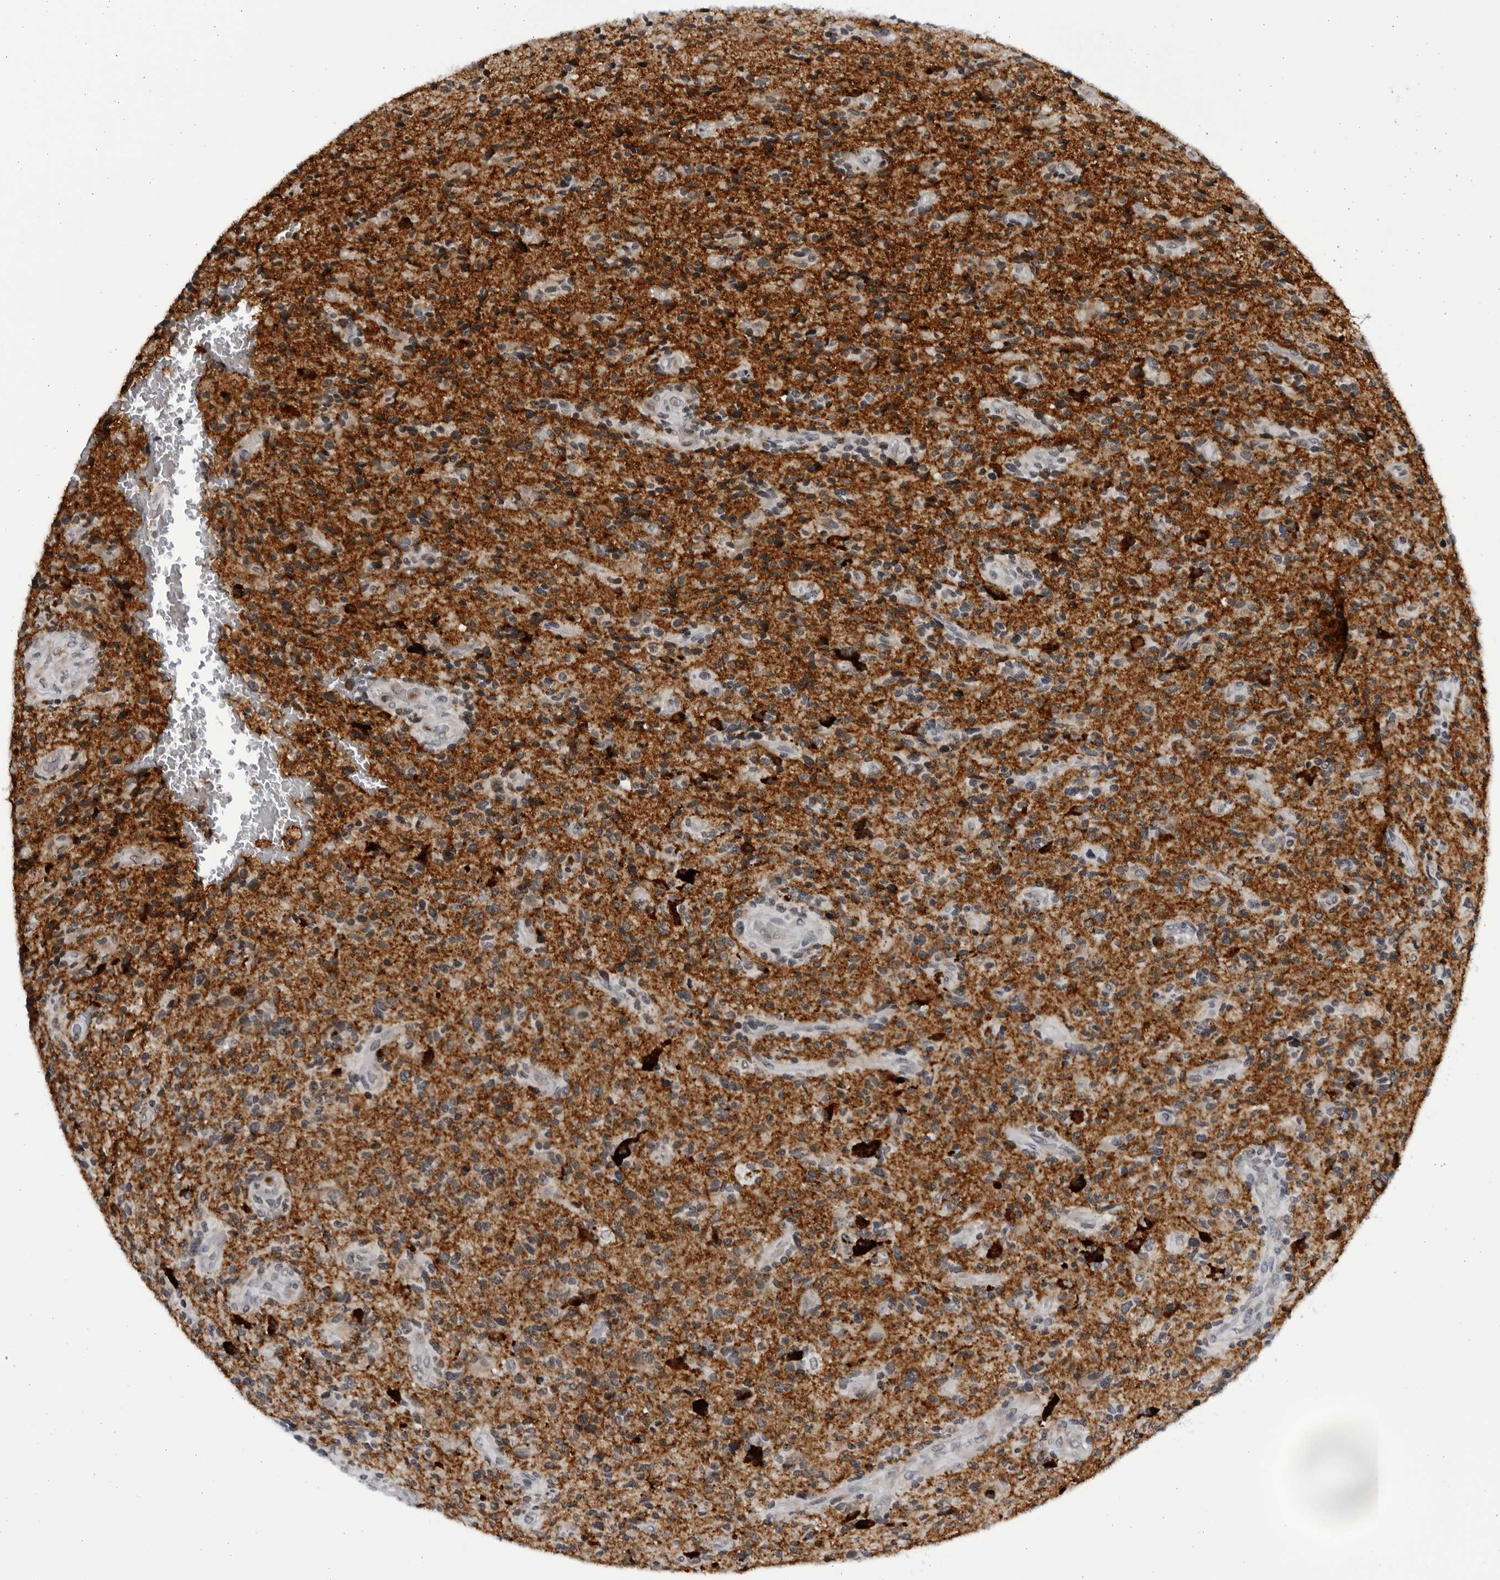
{"staining": {"intensity": "moderate", "quantity": ">75%", "location": "cytoplasmic/membranous"}, "tissue": "glioma", "cell_type": "Tumor cells", "image_type": "cancer", "snomed": [{"axis": "morphology", "description": "Glioma, malignant, High grade"}, {"axis": "topography", "description": "Brain"}], "caption": "The immunohistochemical stain shows moderate cytoplasmic/membranous positivity in tumor cells of malignant glioma (high-grade) tissue.", "gene": "SLC25A22", "patient": {"sex": "male", "age": 72}}